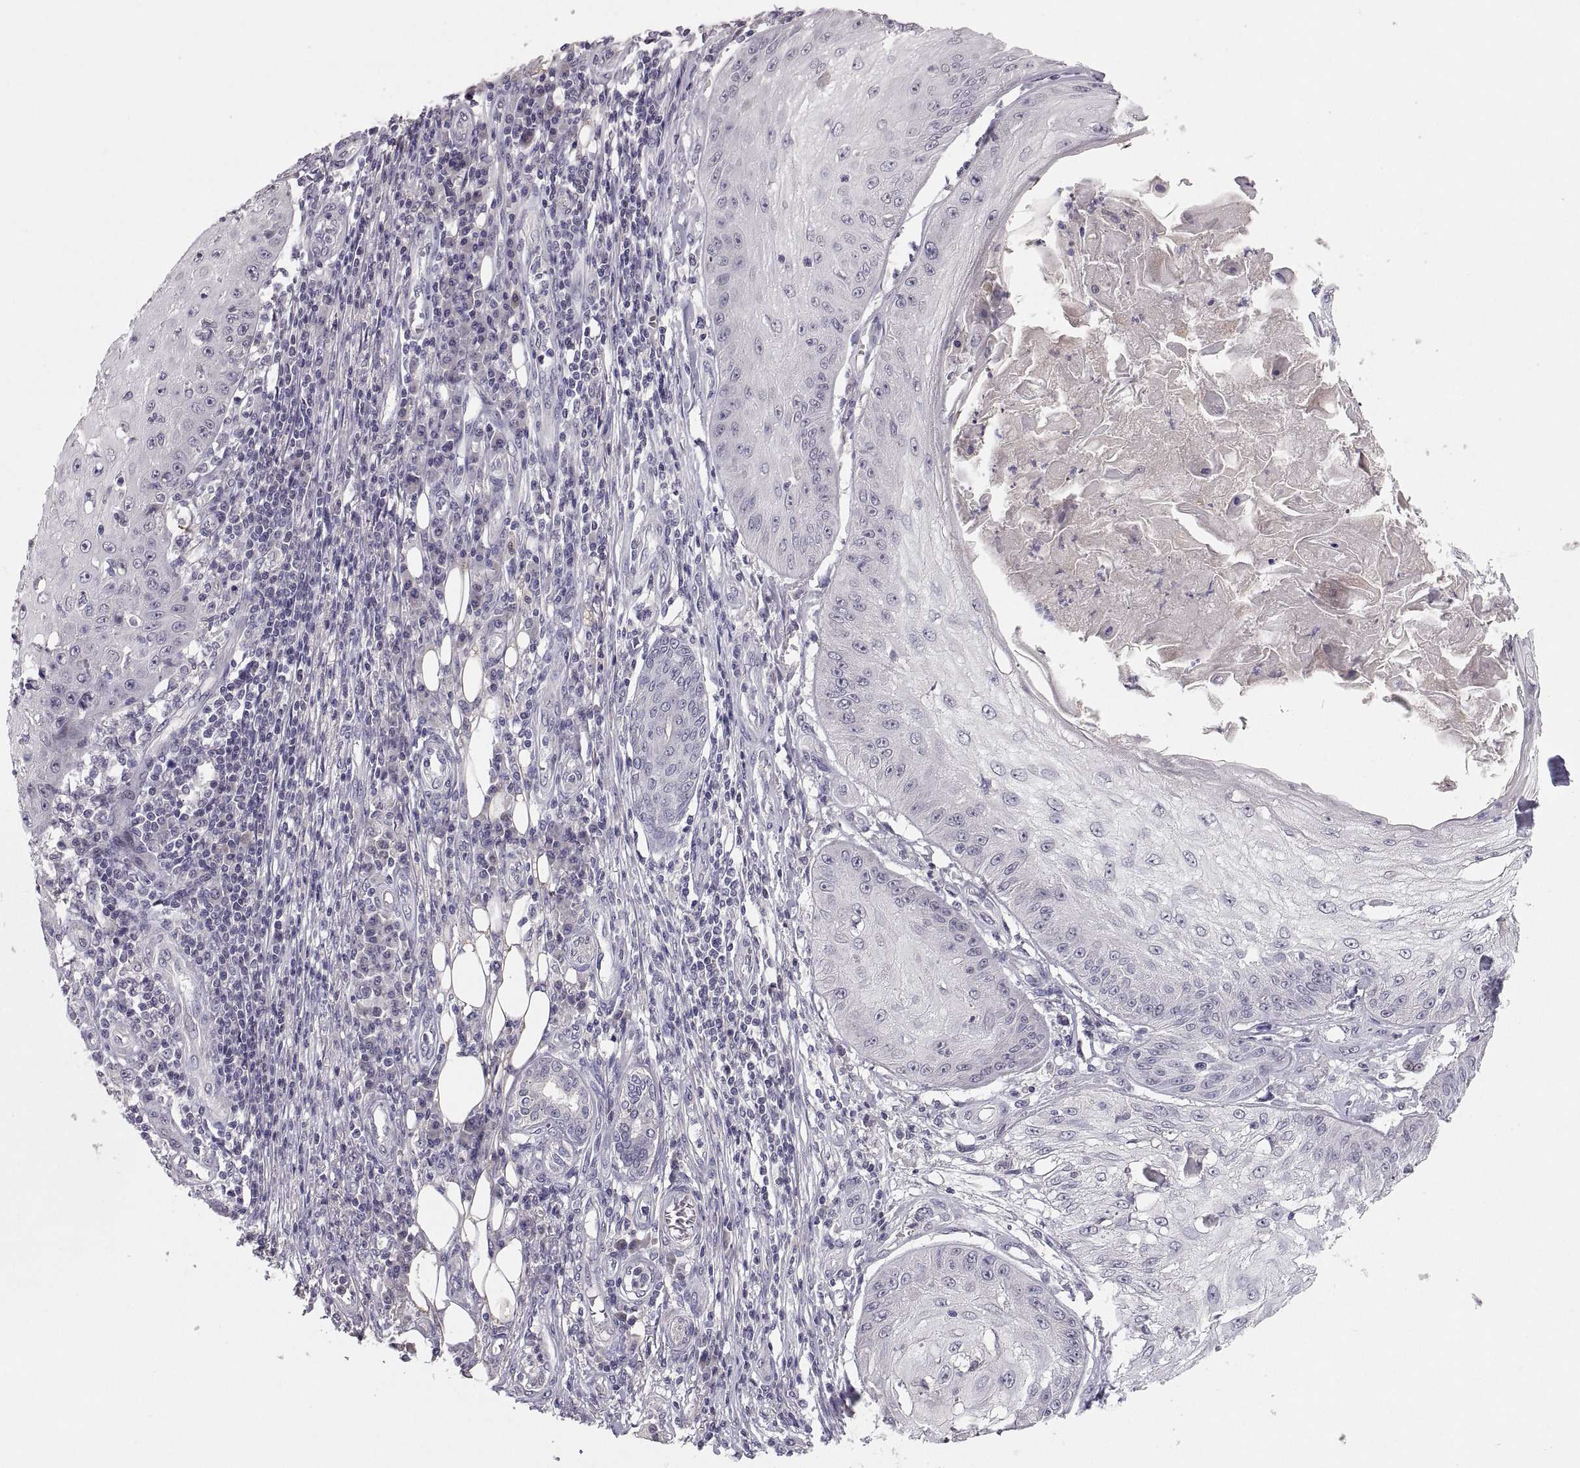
{"staining": {"intensity": "negative", "quantity": "none", "location": "none"}, "tissue": "skin cancer", "cell_type": "Tumor cells", "image_type": "cancer", "snomed": [{"axis": "morphology", "description": "Squamous cell carcinoma, NOS"}, {"axis": "topography", "description": "Skin"}], "caption": "Tumor cells show no significant protein staining in squamous cell carcinoma (skin).", "gene": "PAX2", "patient": {"sex": "male", "age": 70}}